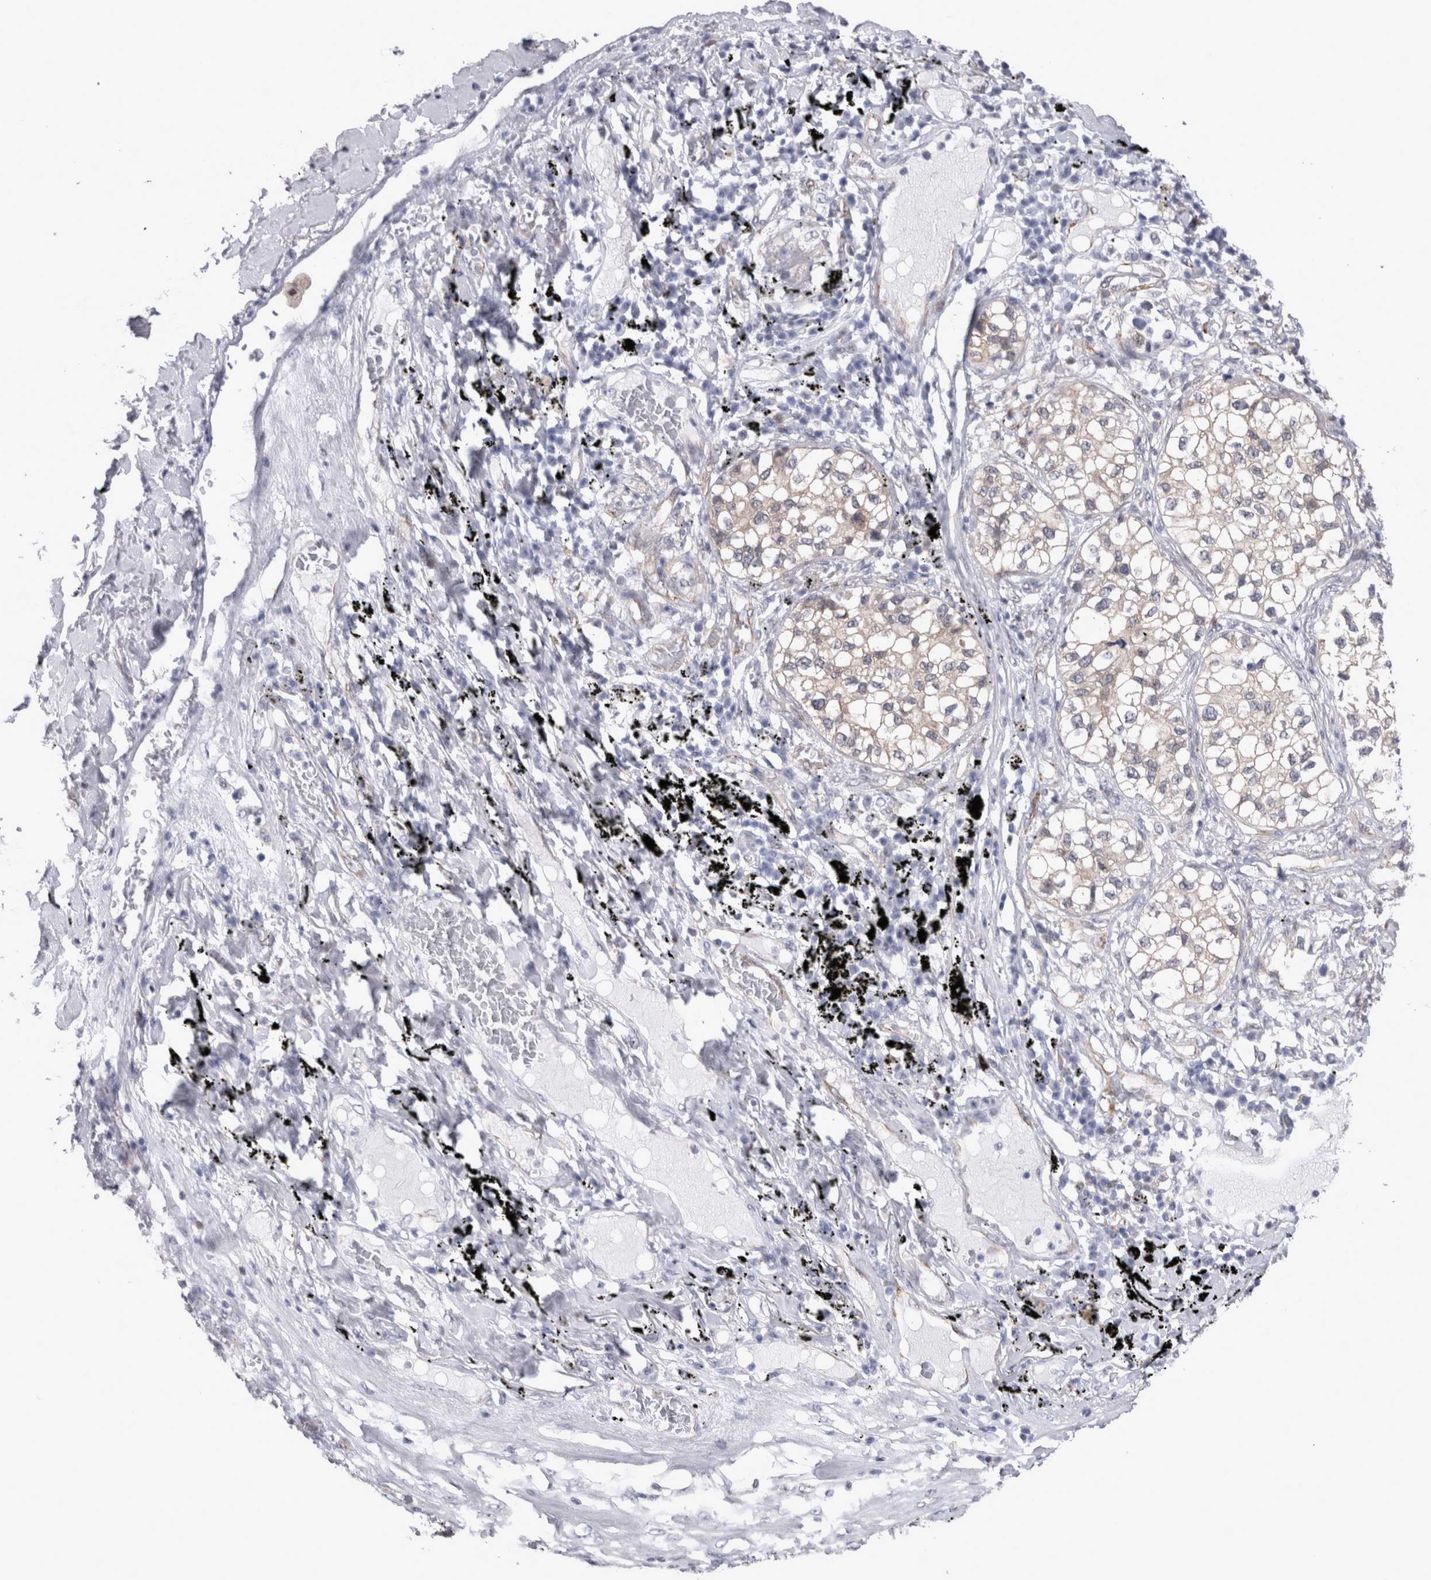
{"staining": {"intensity": "negative", "quantity": "none", "location": "none"}, "tissue": "lung cancer", "cell_type": "Tumor cells", "image_type": "cancer", "snomed": [{"axis": "morphology", "description": "Adenocarcinoma, NOS"}, {"axis": "topography", "description": "Lung"}], "caption": "Immunohistochemistry (IHC) of human lung cancer (adenocarcinoma) demonstrates no expression in tumor cells.", "gene": "ACOT7", "patient": {"sex": "male", "age": 63}}